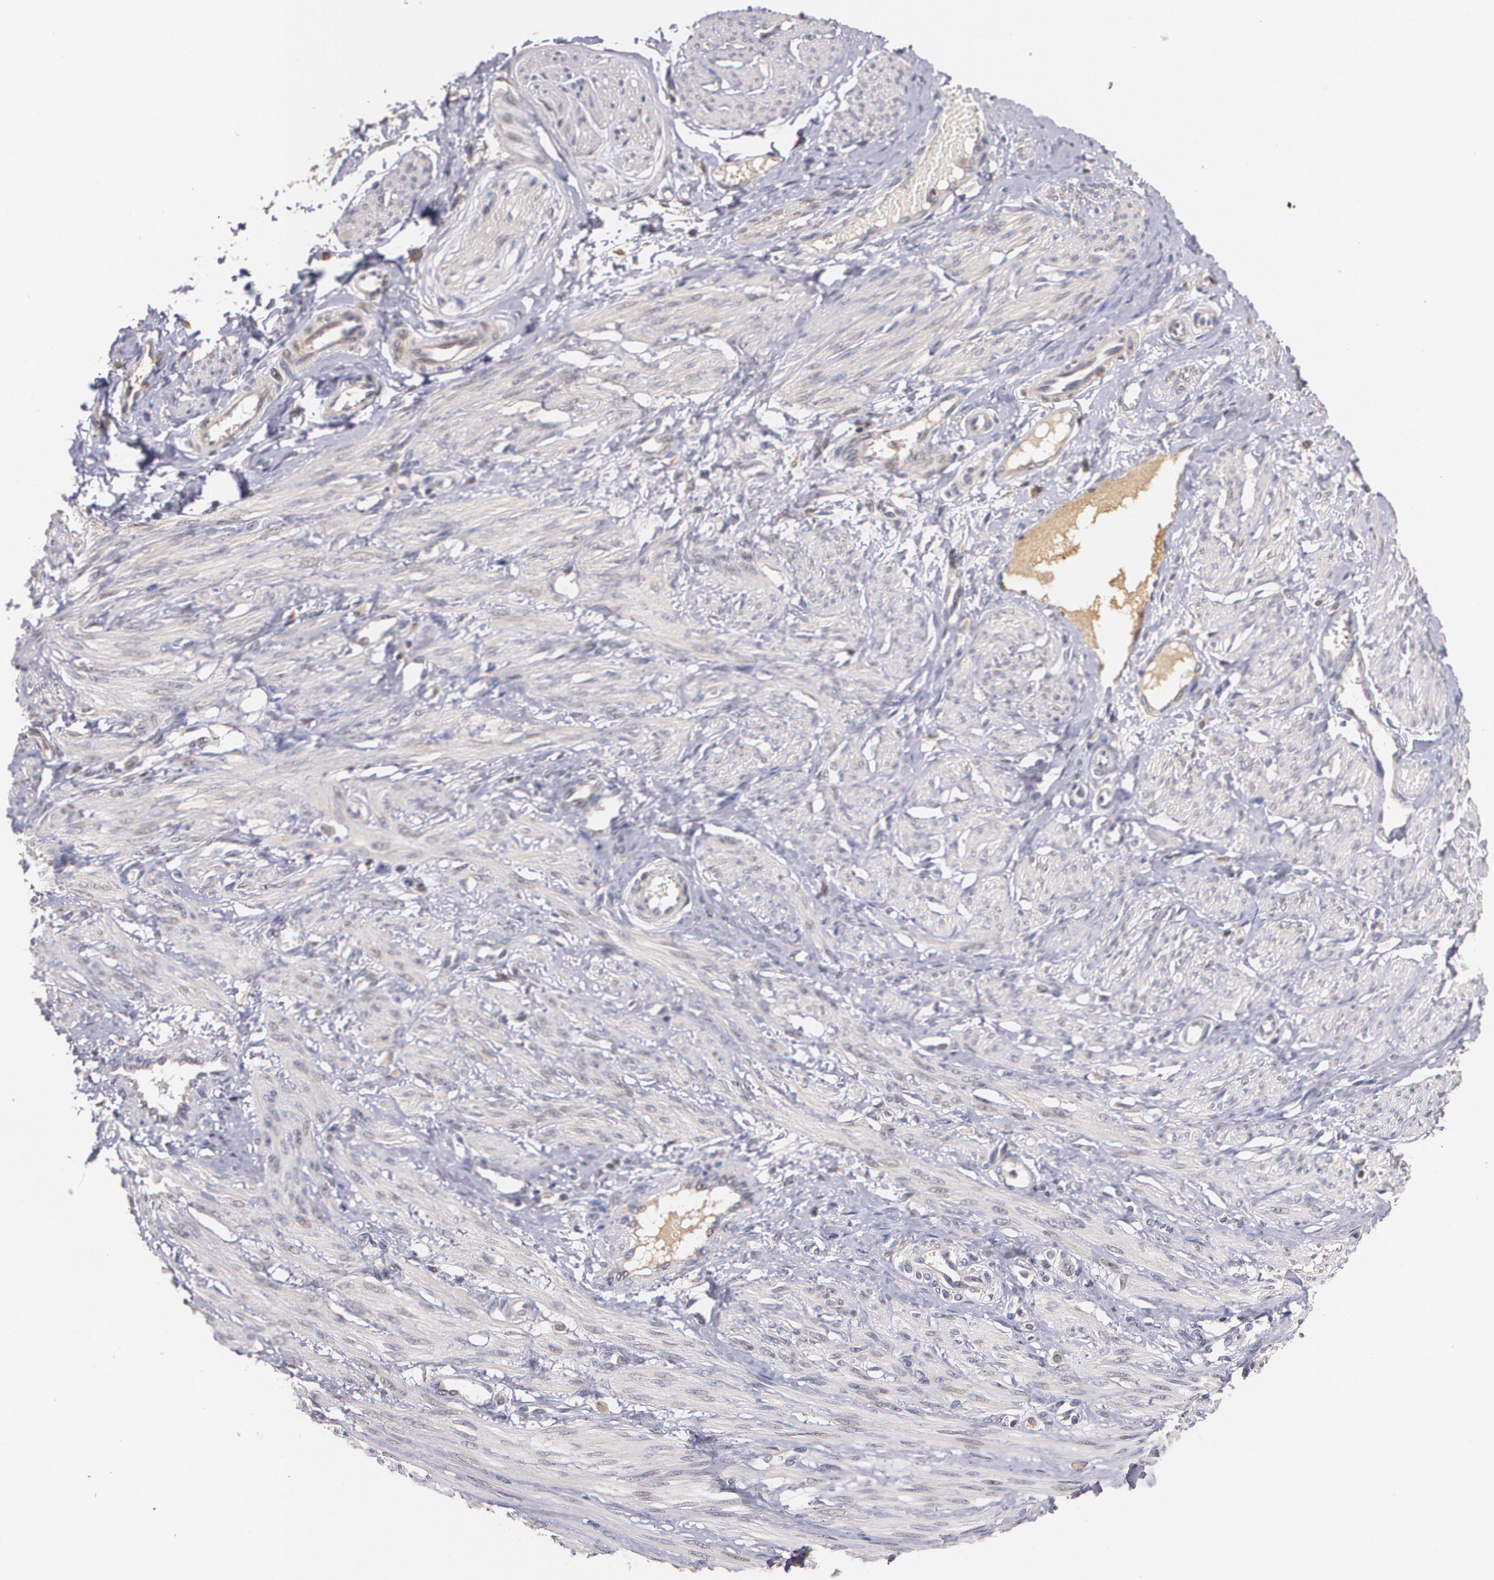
{"staining": {"intensity": "weak", "quantity": "<25%", "location": "cytoplasmic/membranous"}, "tissue": "smooth muscle", "cell_type": "Smooth muscle cells", "image_type": "normal", "snomed": [{"axis": "morphology", "description": "Normal tissue, NOS"}, {"axis": "topography", "description": "Smooth muscle"}, {"axis": "topography", "description": "Uterus"}], "caption": "An image of human smooth muscle is negative for staining in smooth muscle cells. The staining is performed using DAB (3,3'-diaminobenzidine) brown chromogen with nuclei counter-stained in using hematoxylin.", "gene": "IFNGR2", "patient": {"sex": "female", "age": 39}}